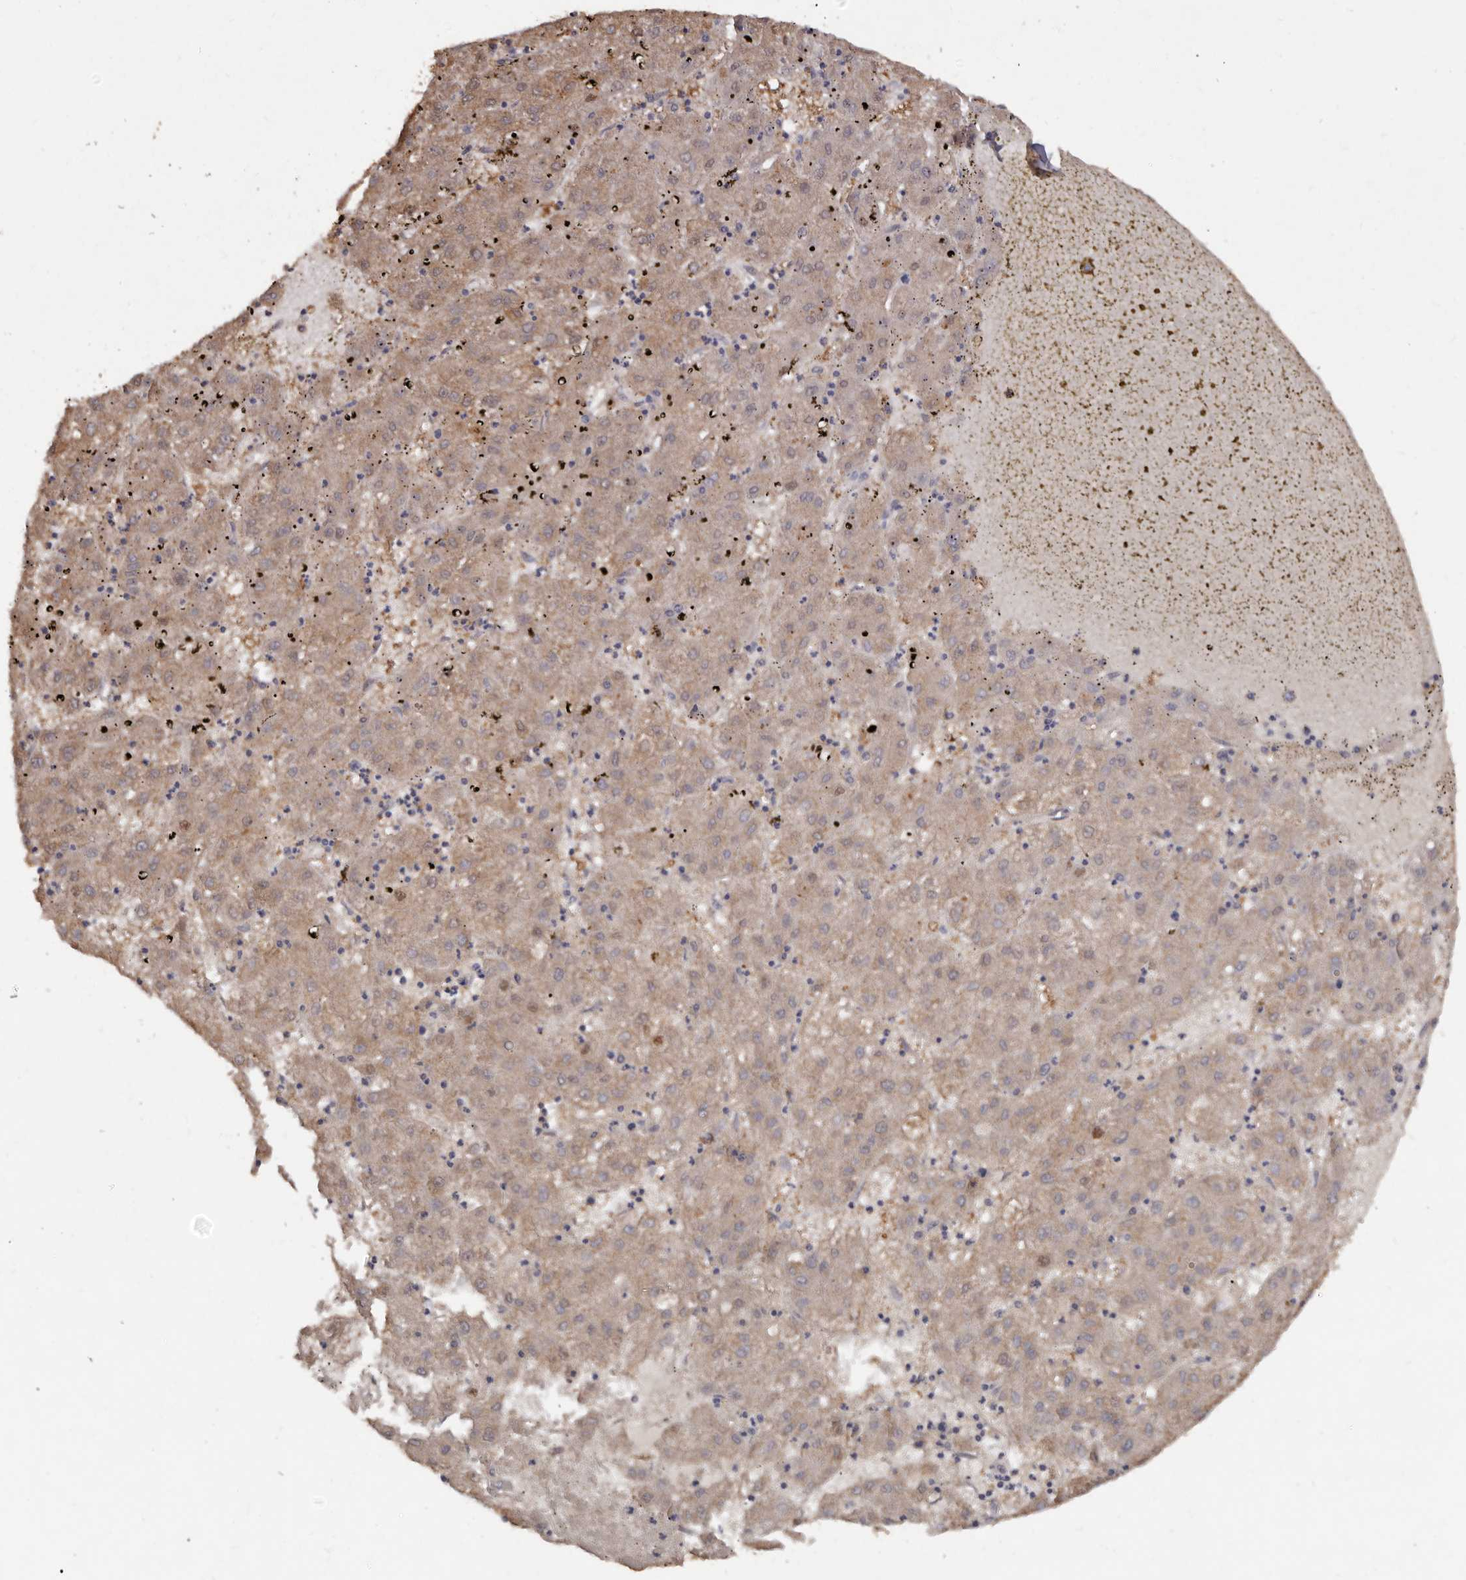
{"staining": {"intensity": "moderate", "quantity": ">75%", "location": "cytoplasmic/membranous"}, "tissue": "liver cancer", "cell_type": "Tumor cells", "image_type": "cancer", "snomed": [{"axis": "morphology", "description": "Carcinoma, Hepatocellular, NOS"}, {"axis": "topography", "description": "Liver"}], "caption": "A photomicrograph showing moderate cytoplasmic/membranous staining in approximately >75% of tumor cells in liver cancer, as visualized by brown immunohistochemical staining.", "gene": "EDEM1", "patient": {"sex": "male", "age": 72}}